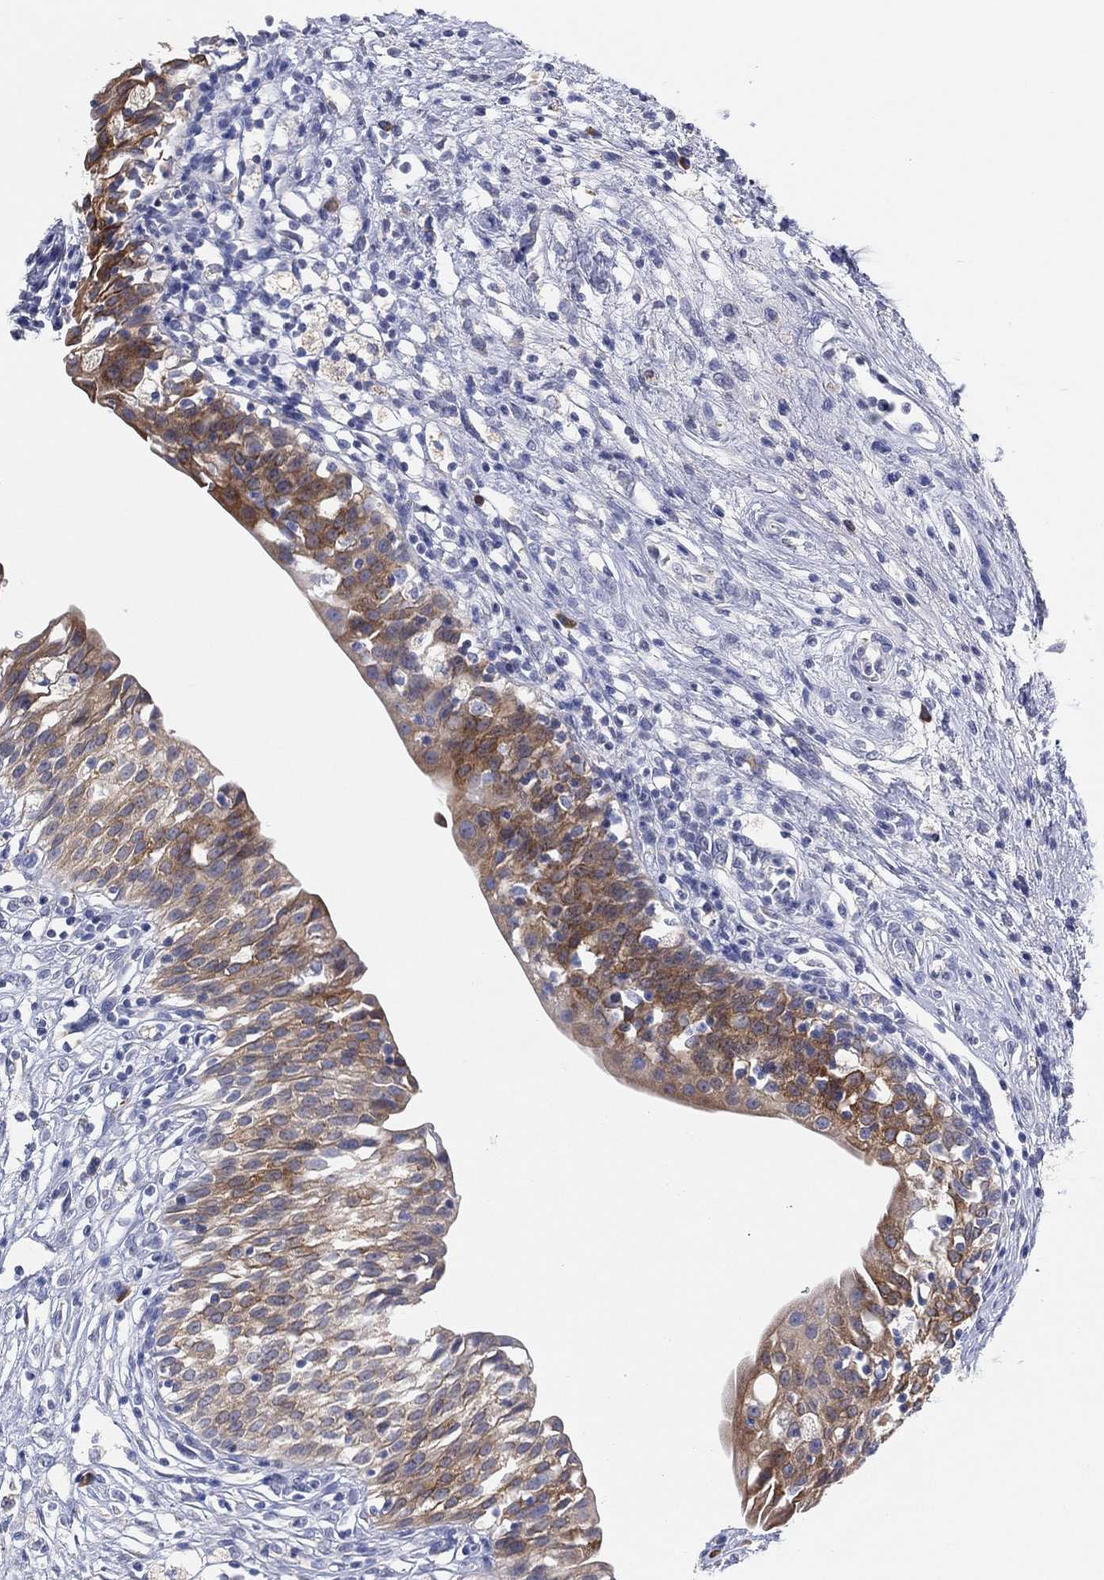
{"staining": {"intensity": "moderate", "quantity": ">75%", "location": "cytoplasmic/membranous"}, "tissue": "urinary bladder", "cell_type": "Urothelial cells", "image_type": "normal", "snomed": [{"axis": "morphology", "description": "Normal tissue, NOS"}, {"axis": "topography", "description": "Urinary bladder"}], "caption": "Protein analysis of unremarkable urinary bladder exhibits moderate cytoplasmic/membranous positivity in approximately >75% of urothelial cells.", "gene": "TMEM40", "patient": {"sex": "male", "age": 76}}